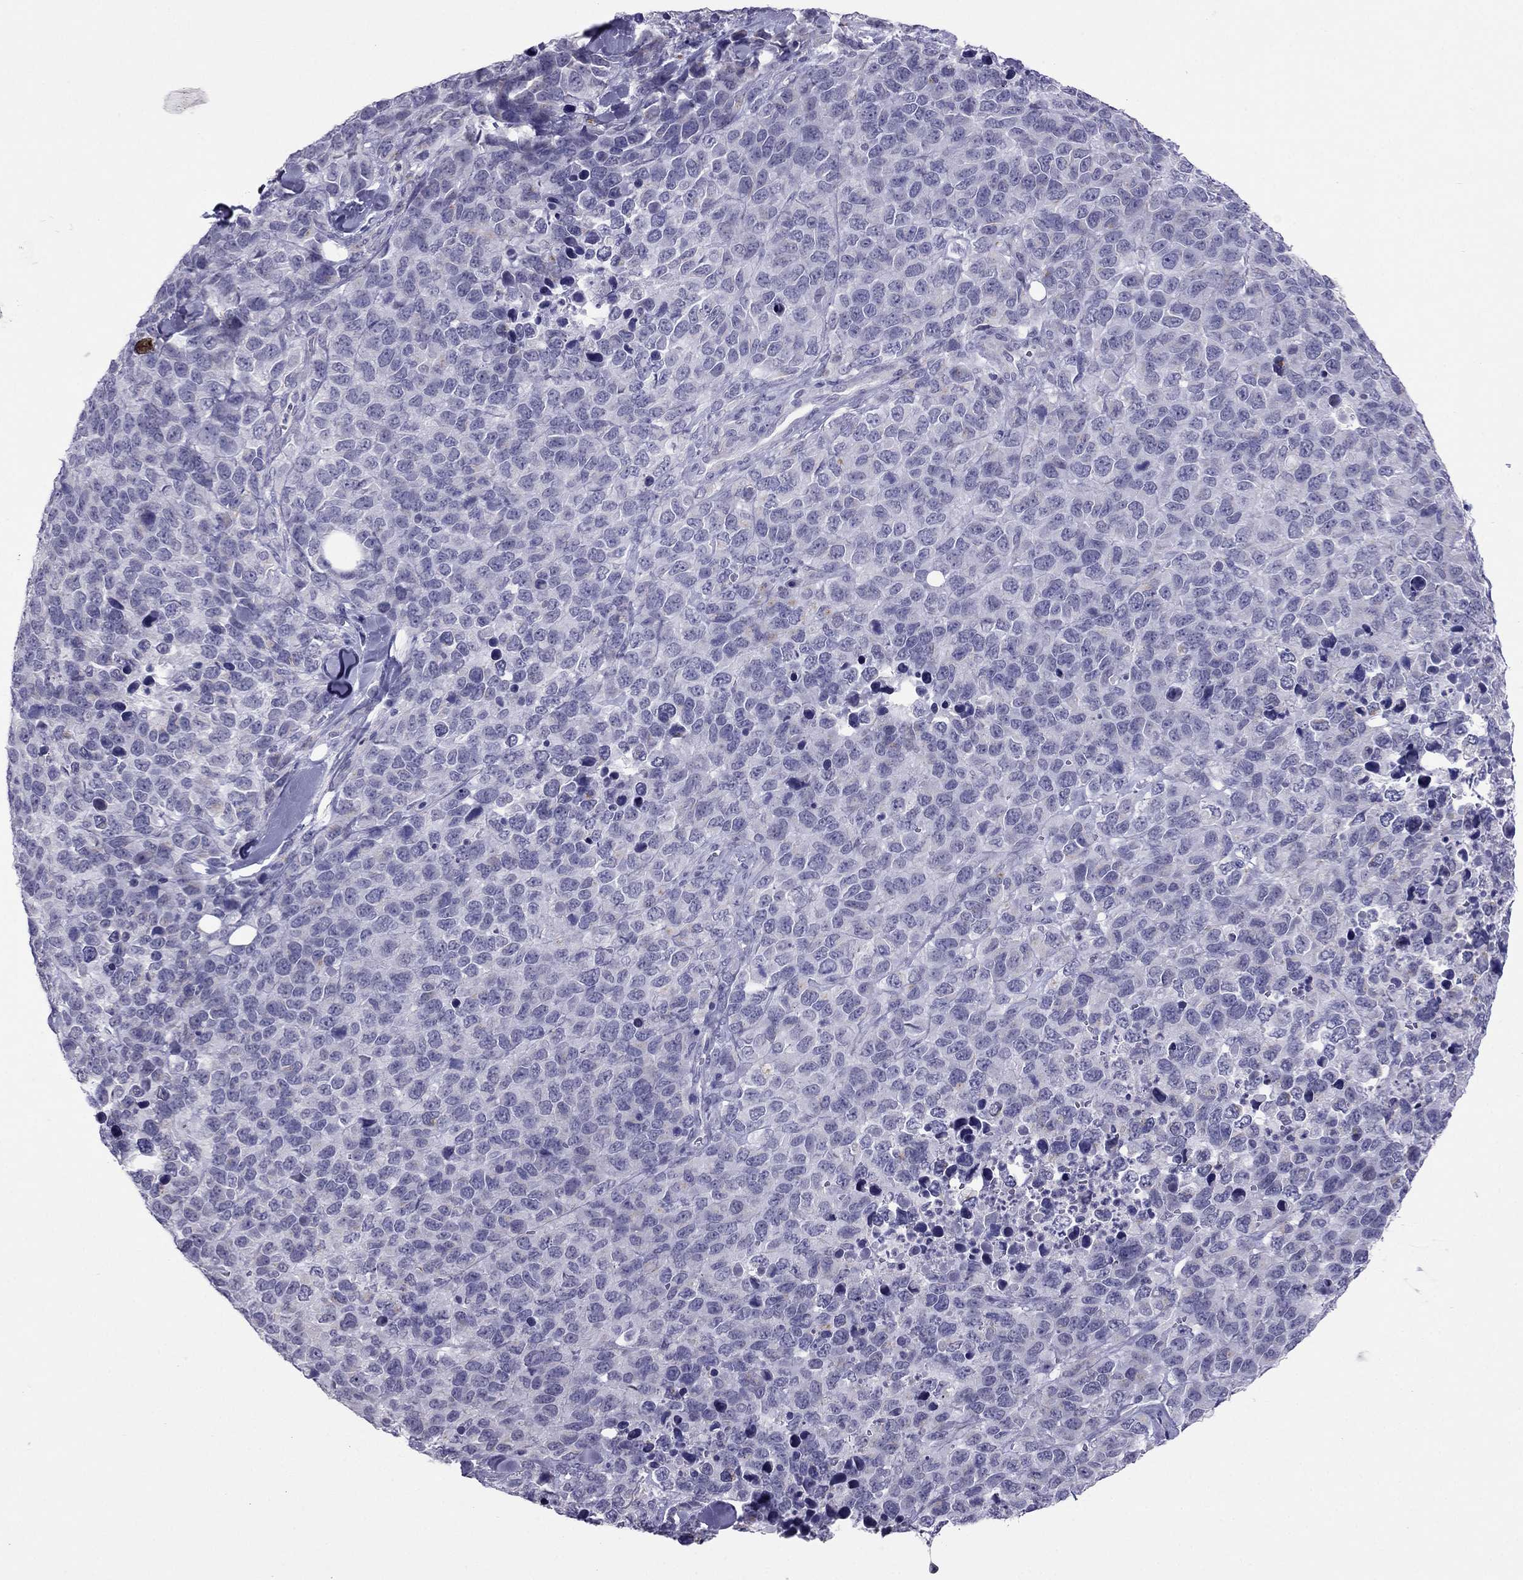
{"staining": {"intensity": "negative", "quantity": "none", "location": "none"}, "tissue": "melanoma", "cell_type": "Tumor cells", "image_type": "cancer", "snomed": [{"axis": "morphology", "description": "Malignant melanoma, Metastatic site"}, {"axis": "topography", "description": "Skin"}], "caption": "Melanoma was stained to show a protein in brown. There is no significant staining in tumor cells. The staining is performed using DAB brown chromogen with nuclei counter-stained in using hematoxylin.", "gene": "CROCC2", "patient": {"sex": "male", "age": 84}}